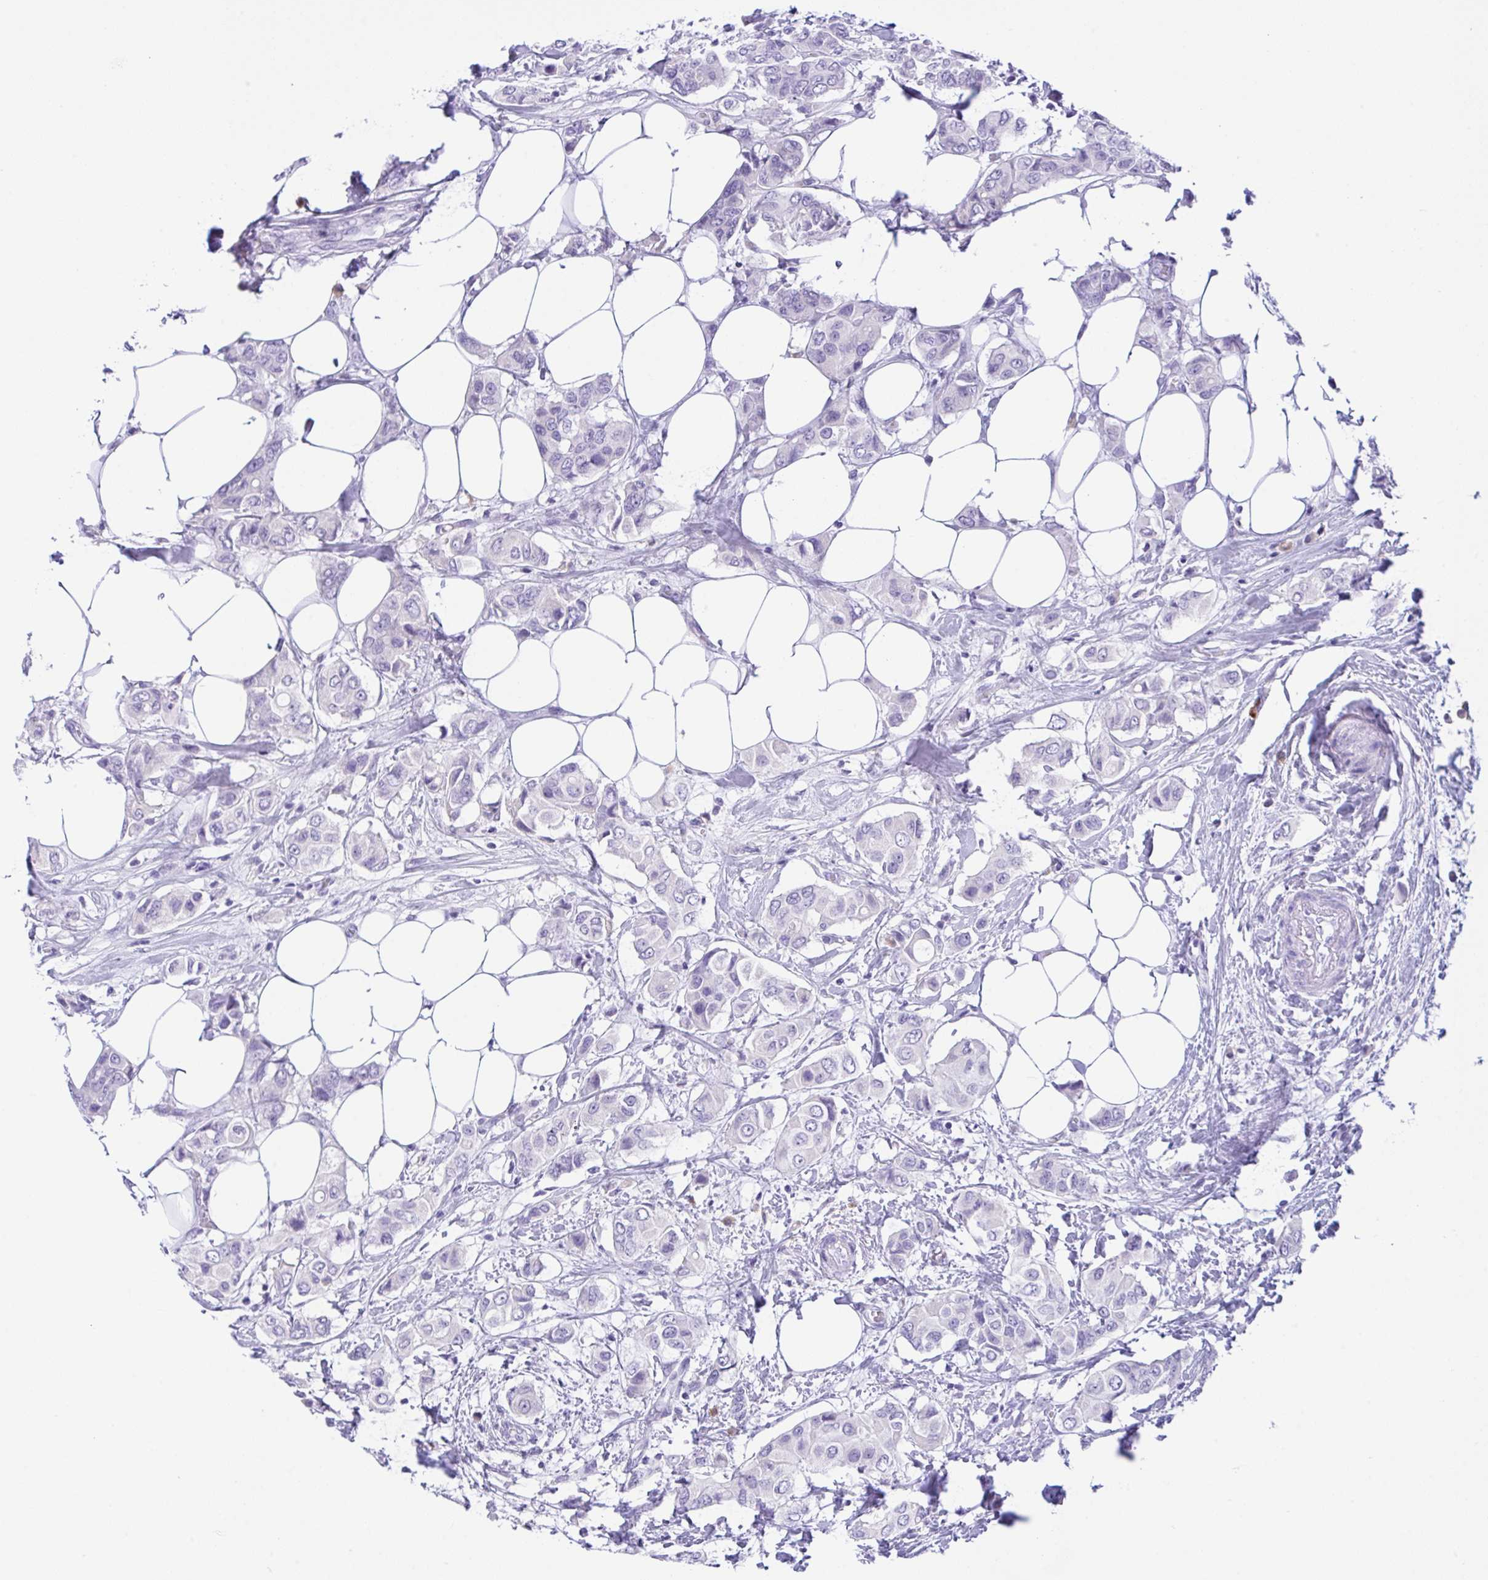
{"staining": {"intensity": "negative", "quantity": "none", "location": "none"}, "tissue": "breast cancer", "cell_type": "Tumor cells", "image_type": "cancer", "snomed": [{"axis": "morphology", "description": "Lobular carcinoma"}, {"axis": "topography", "description": "Breast"}], "caption": "A micrograph of human breast cancer (lobular carcinoma) is negative for staining in tumor cells.", "gene": "NCF1", "patient": {"sex": "female", "age": 51}}